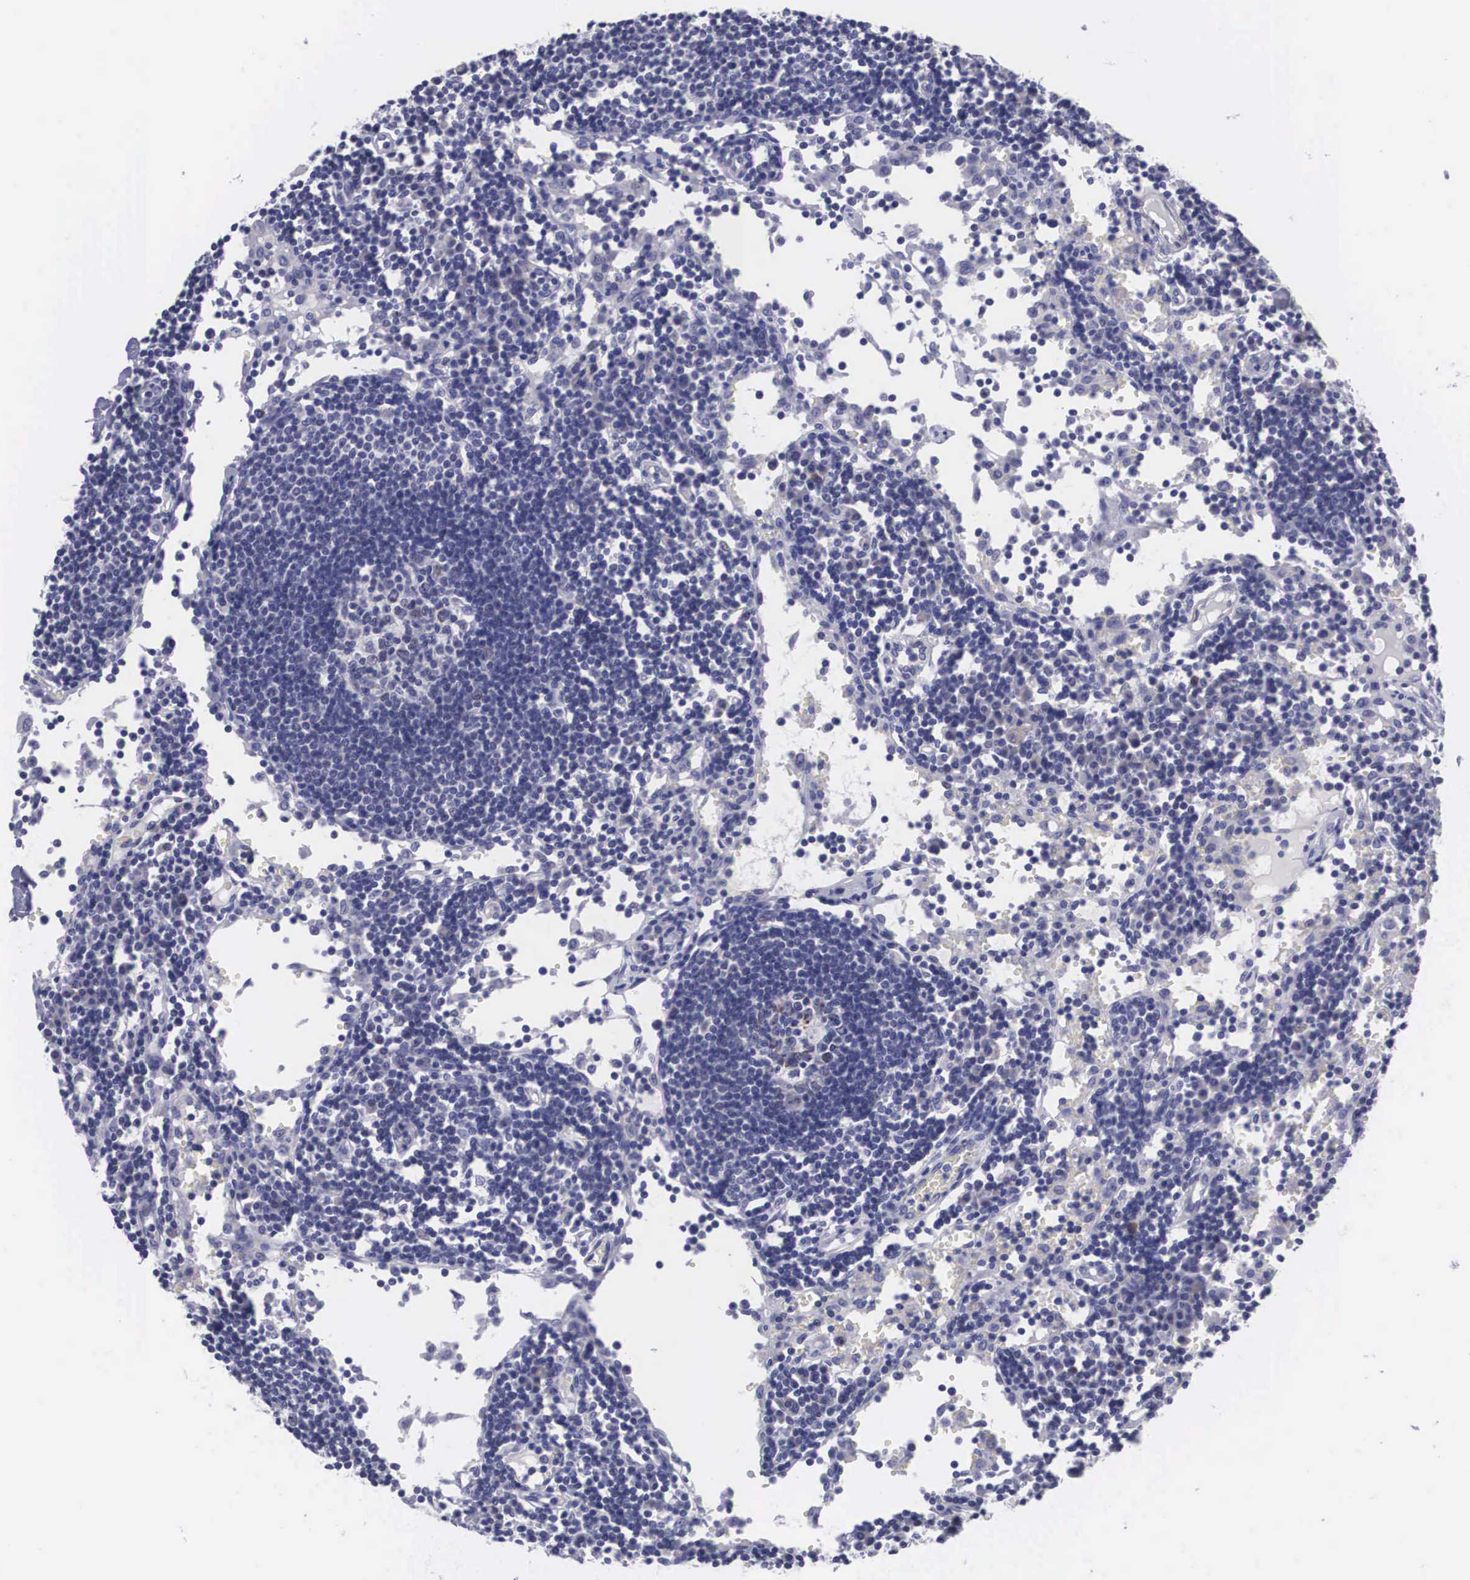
{"staining": {"intensity": "moderate", "quantity": "<25%", "location": "cytoplasmic/membranous,nuclear"}, "tissue": "lymph node", "cell_type": "Germinal center cells", "image_type": "normal", "snomed": [{"axis": "morphology", "description": "Normal tissue, NOS"}, {"axis": "topography", "description": "Lymph node"}], "caption": "Immunohistochemistry (IHC) histopathology image of benign human lymph node stained for a protein (brown), which reveals low levels of moderate cytoplasmic/membranous,nuclear staining in approximately <25% of germinal center cells.", "gene": "SOX11", "patient": {"sex": "female", "age": 55}}